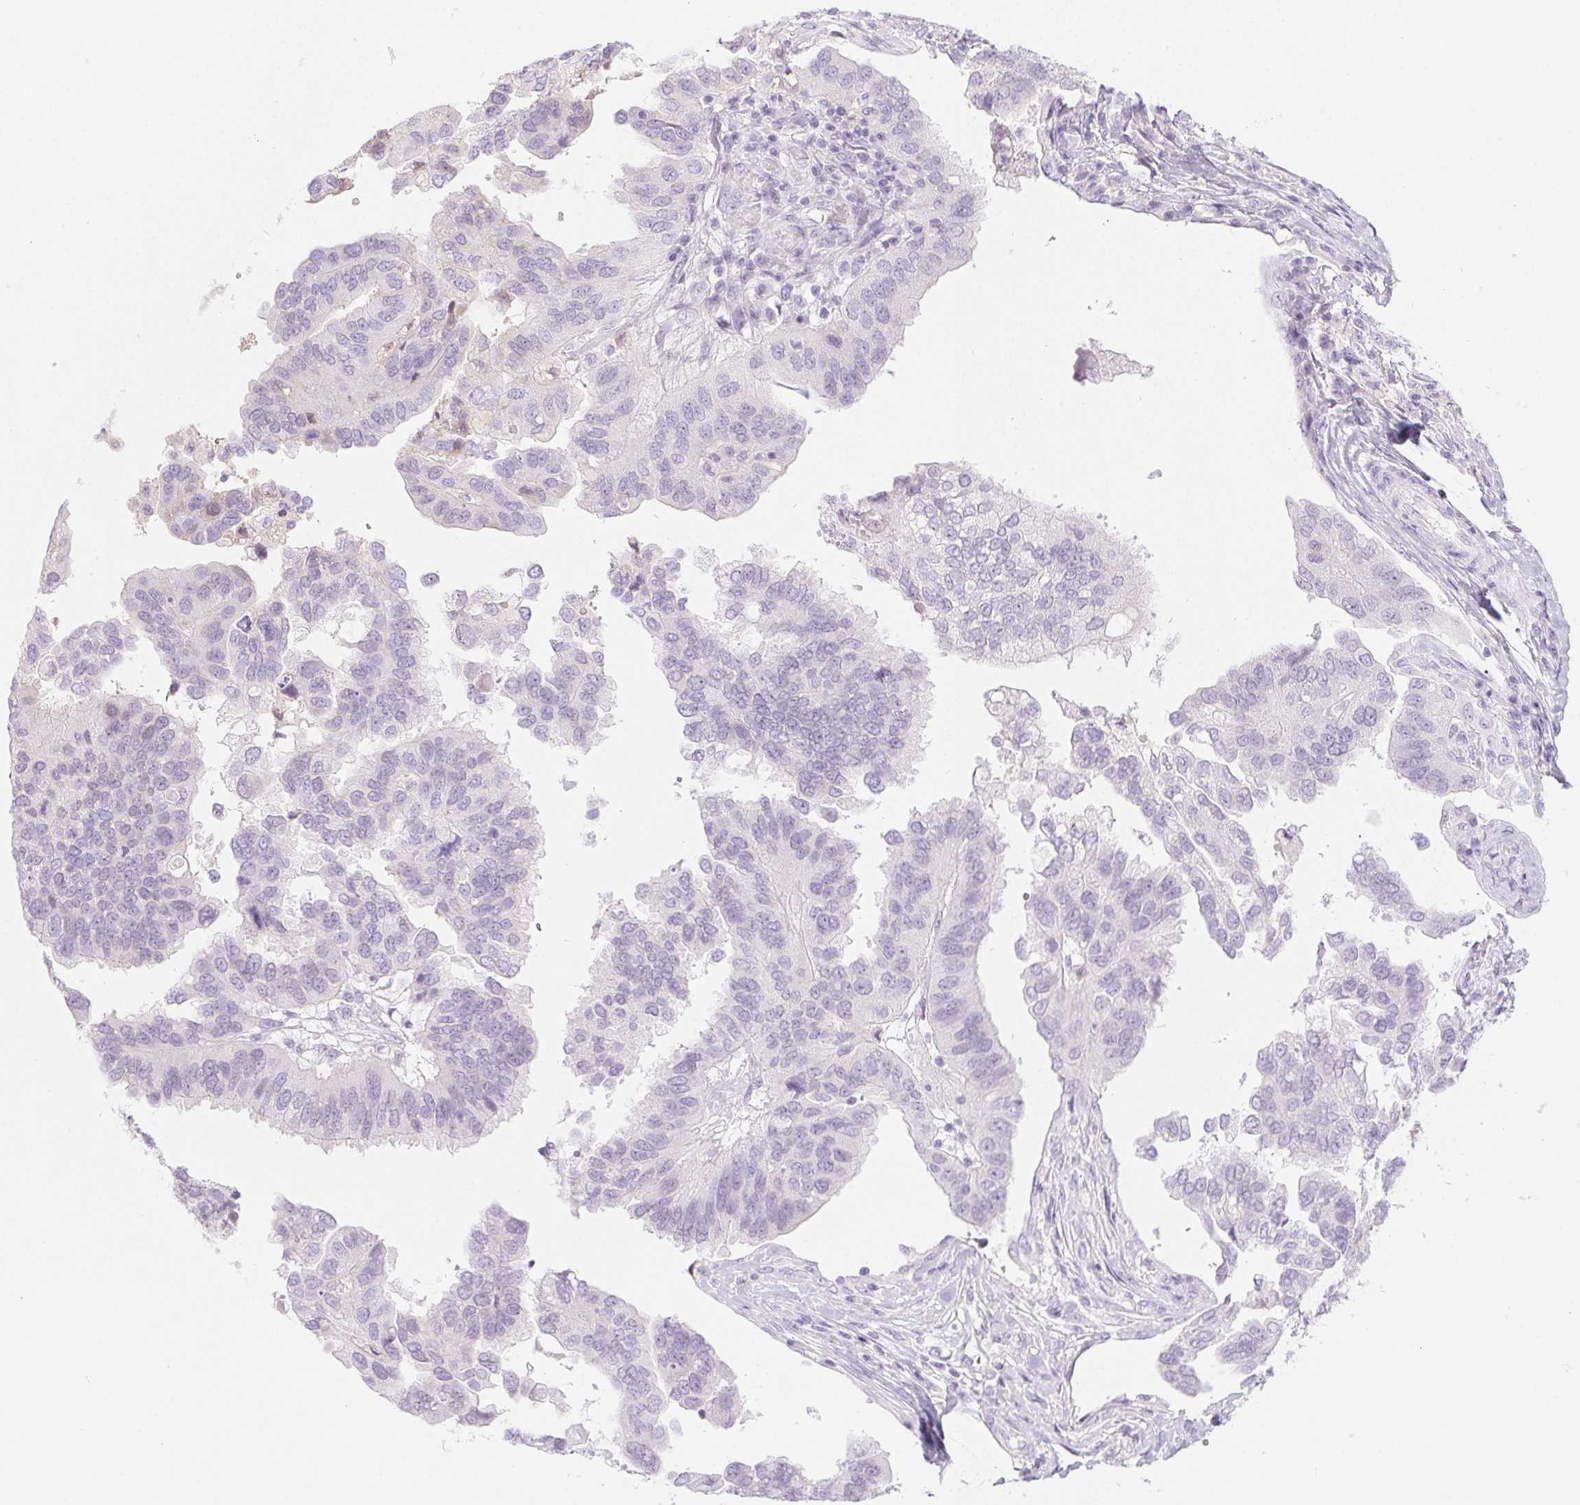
{"staining": {"intensity": "negative", "quantity": "none", "location": "none"}, "tissue": "ovarian cancer", "cell_type": "Tumor cells", "image_type": "cancer", "snomed": [{"axis": "morphology", "description": "Cystadenocarcinoma, serous, NOS"}, {"axis": "topography", "description": "Ovary"}], "caption": "Immunohistochemical staining of human ovarian cancer (serous cystadenocarcinoma) reveals no significant positivity in tumor cells.", "gene": "SPRR3", "patient": {"sex": "female", "age": 79}}